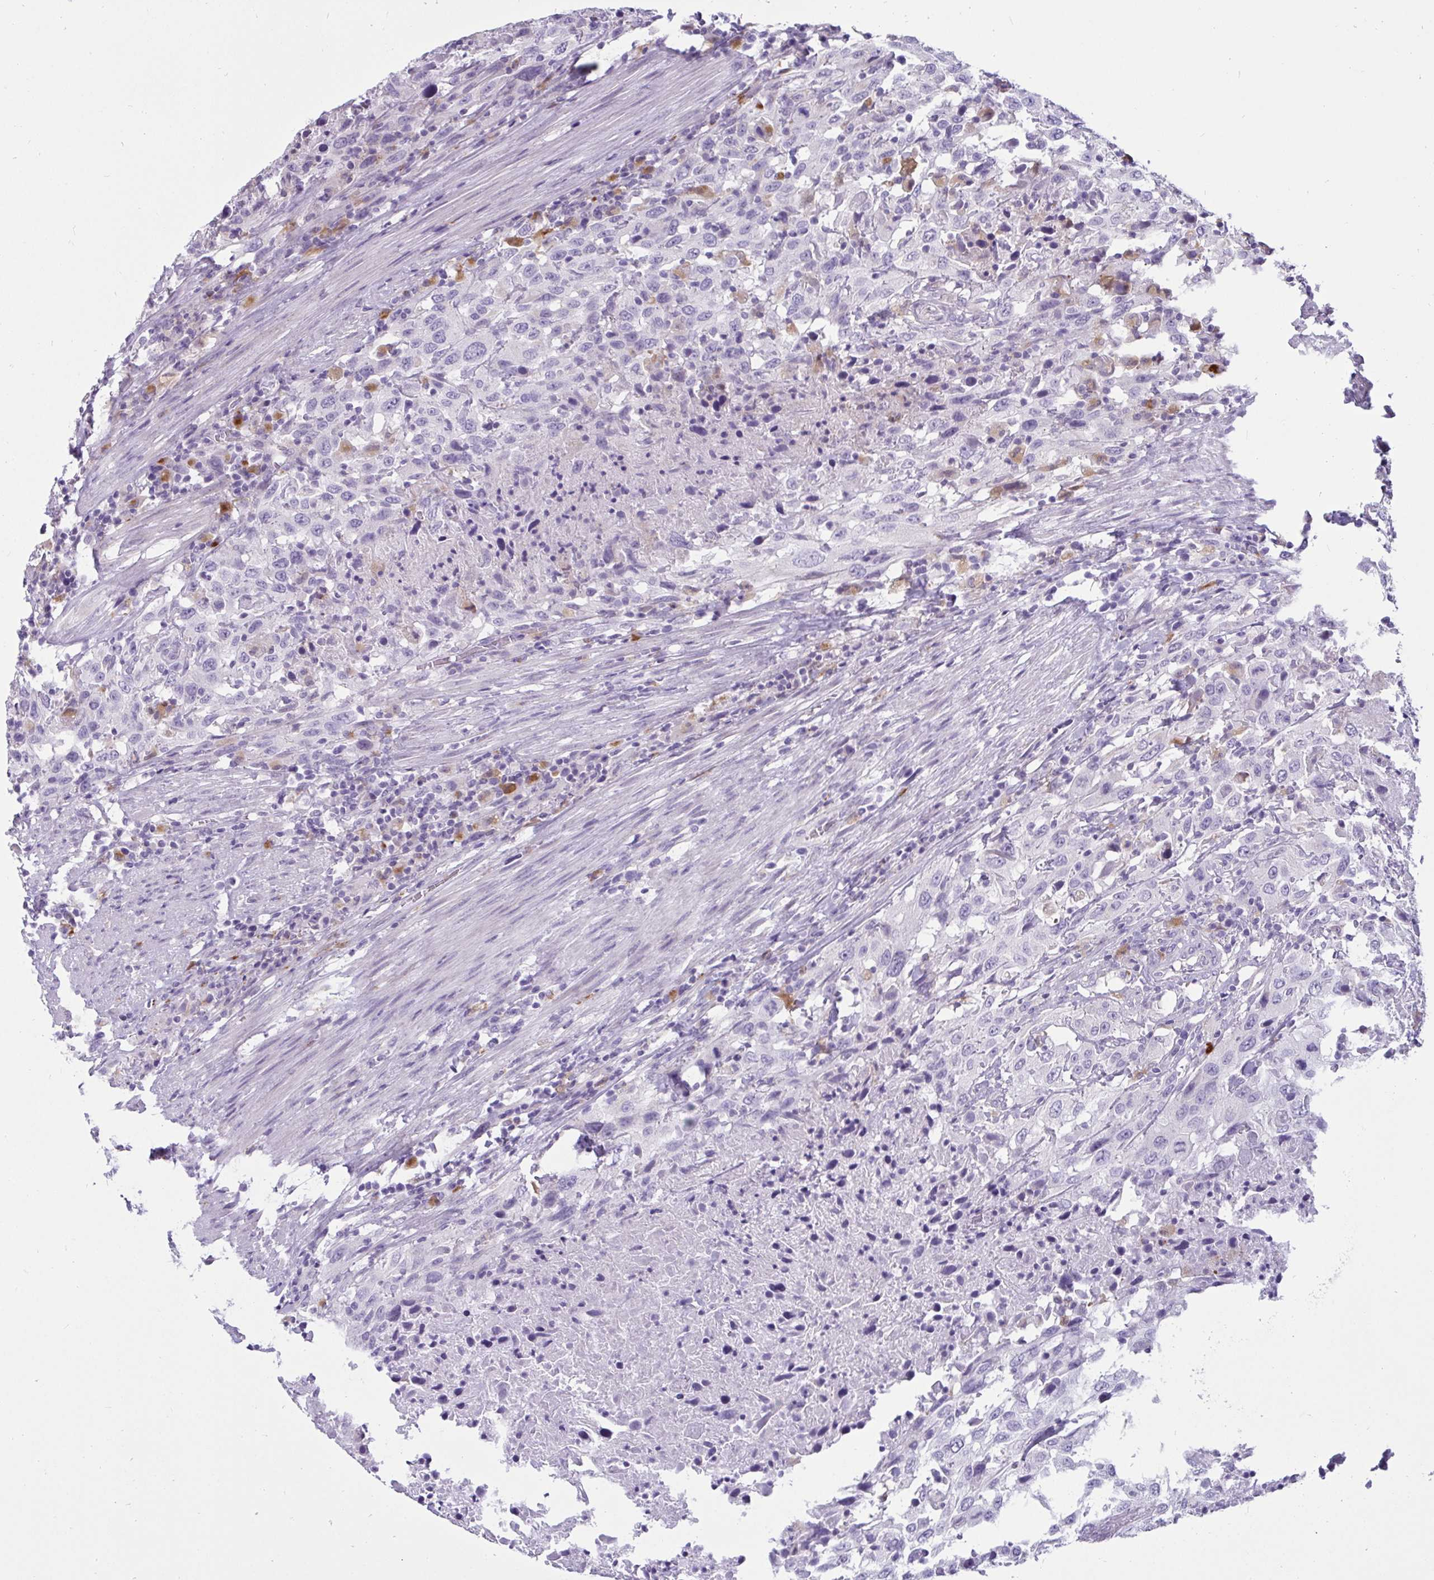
{"staining": {"intensity": "negative", "quantity": "none", "location": "none"}, "tissue": "urothelial cancer", "cell_type": "Tumor cells", "image_type": "cancer", "snomed": [{"axis": "morphology", "description": "Urothelial carcinoma, High grade"}, {"axis": "topography", "description": "Urinary bladder"}], "caption": "Tumor cells are negative for brown protein staining in urothelial cancer.", "gene": "CTSZ", "patient": {"sex": "male", "age": 61}}